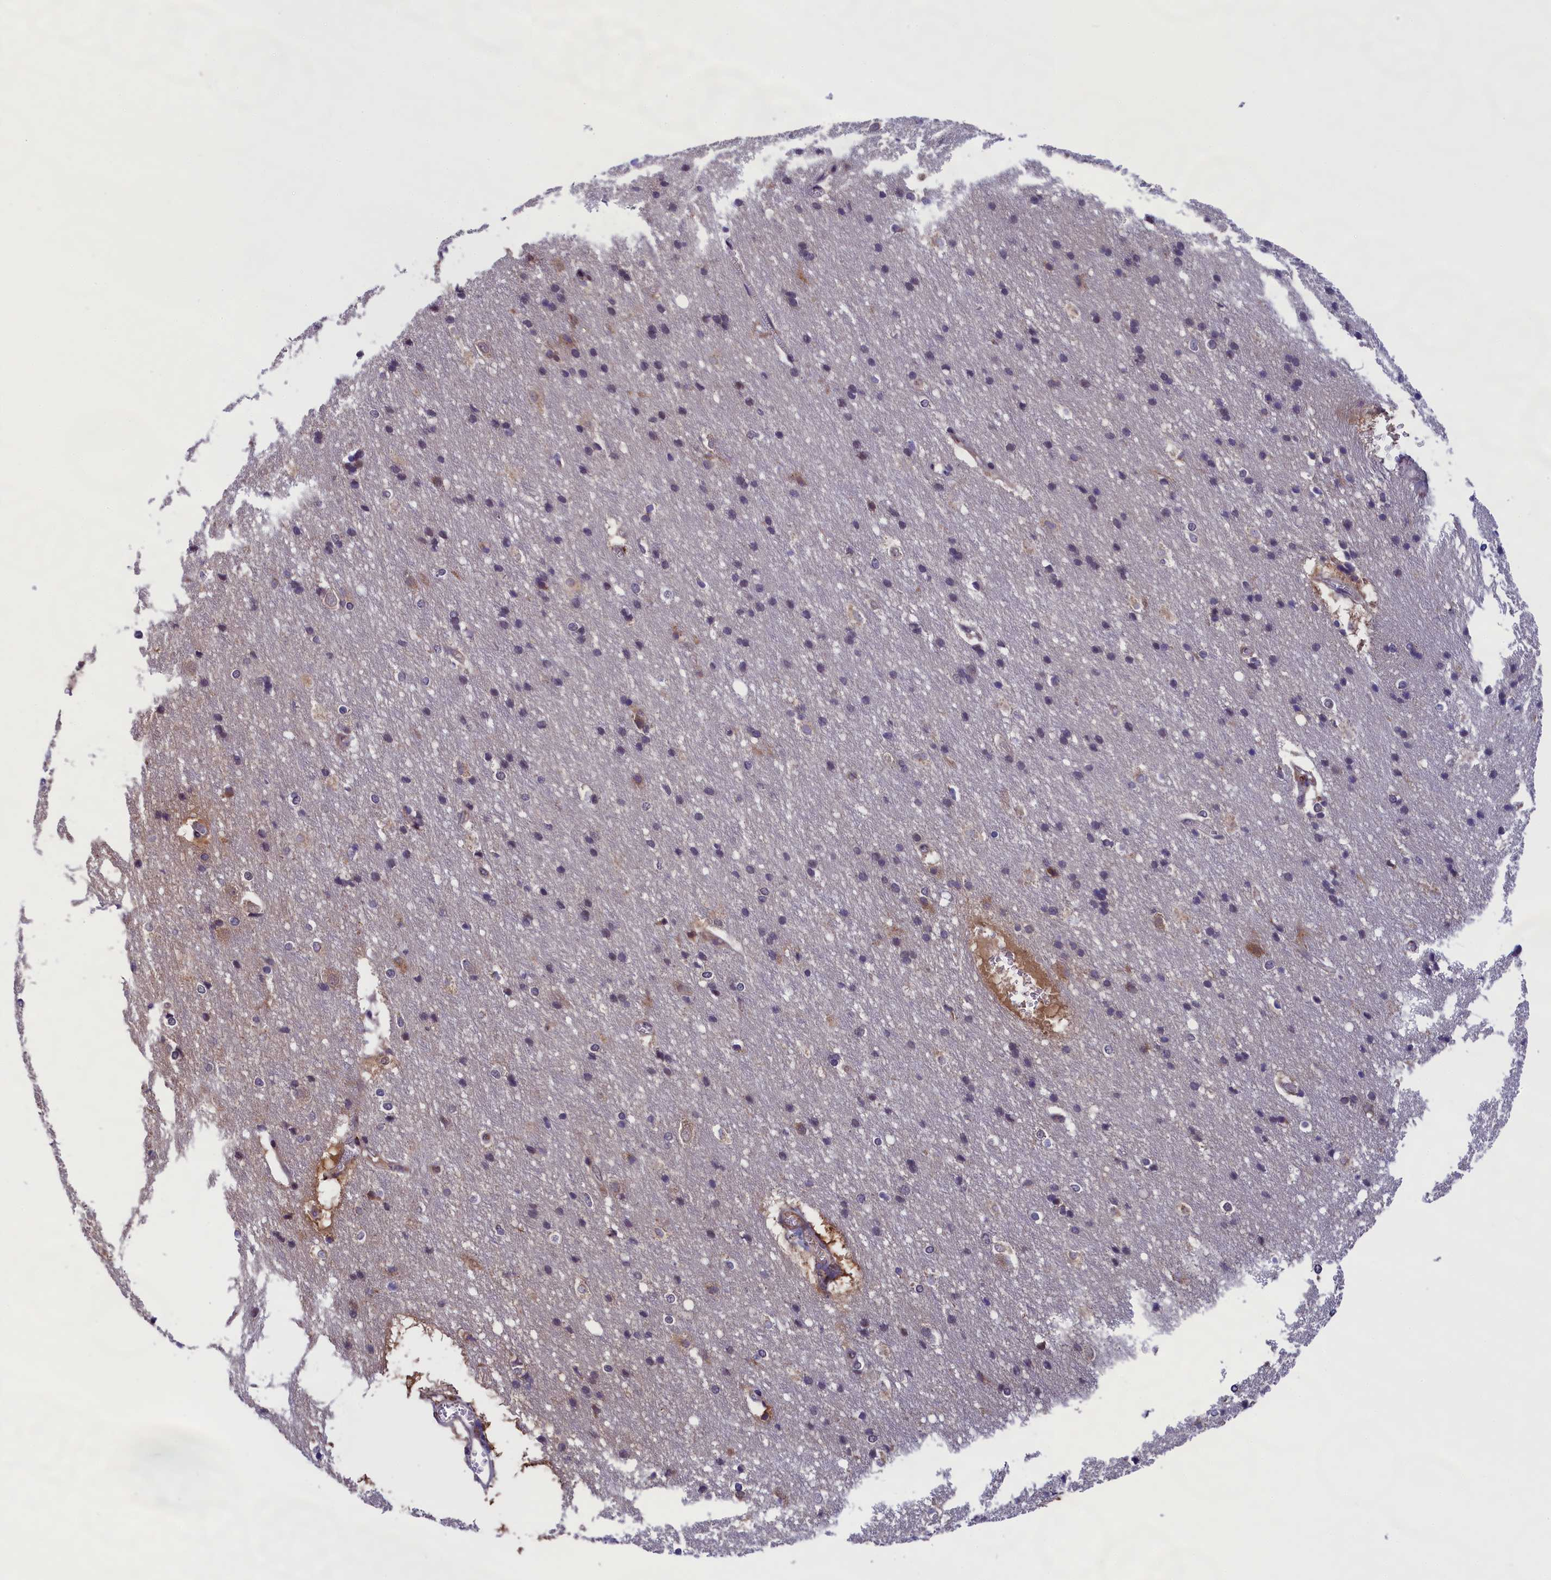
{"staining": {"intensity": "negative", "quantity": "none", "location": "none"}, "tissue": "cerebral cortex", "cell_type": "Endothelial cells", "image_type": "normal", "snomed": [{"axis": "morphology", "description": "Normal tissue, NOS"}, {"axis": "topography", "description": "Cerebral cortex"}], "caption": "Cerebral cortex stained for a protein using immunohistochemistry exhibits no positivity endothelial cells.", "gene": "ABCC8", "patient": {"sex": "male", "age": 54}}